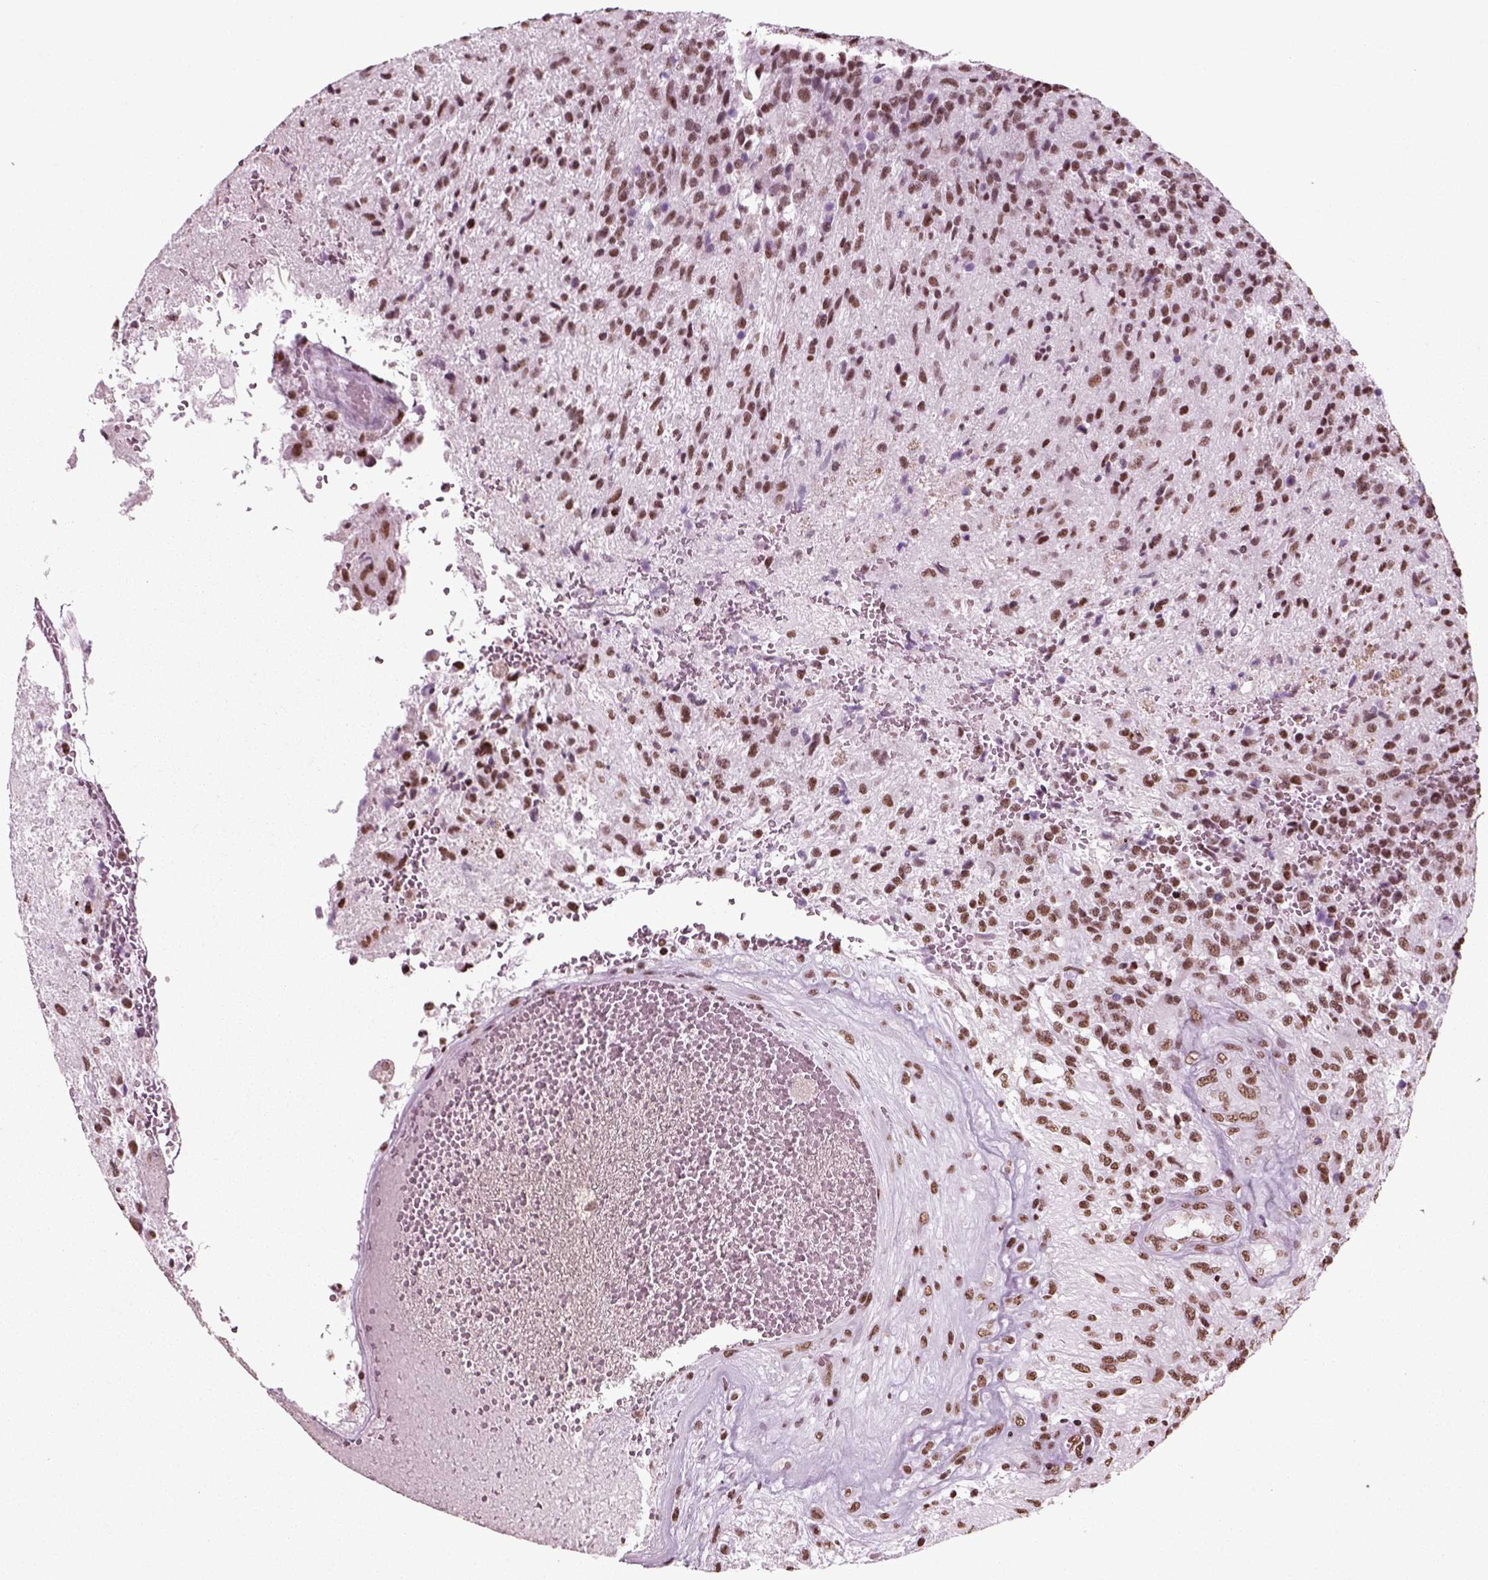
{"staining": {"intensity": "moderate", "quantity": ">75%", "location": "nuclear"}, "tissue": "glioma", "cell_type": "Tumor cells", "image_type": "cancer", "snomed": [{"axis": "morphology", "description": "Glioma, malignant, High grade"}, {"axis": "topography", "description": "Brain"}], "caption": "A photomicrograph showing moderate nuclear staining in approximately >75% of tumor cells in glioma, as visualized by brown immunohistochemical staining.", "gene": "POLR1H", "patient": {"sex": "male", "age": 56}}